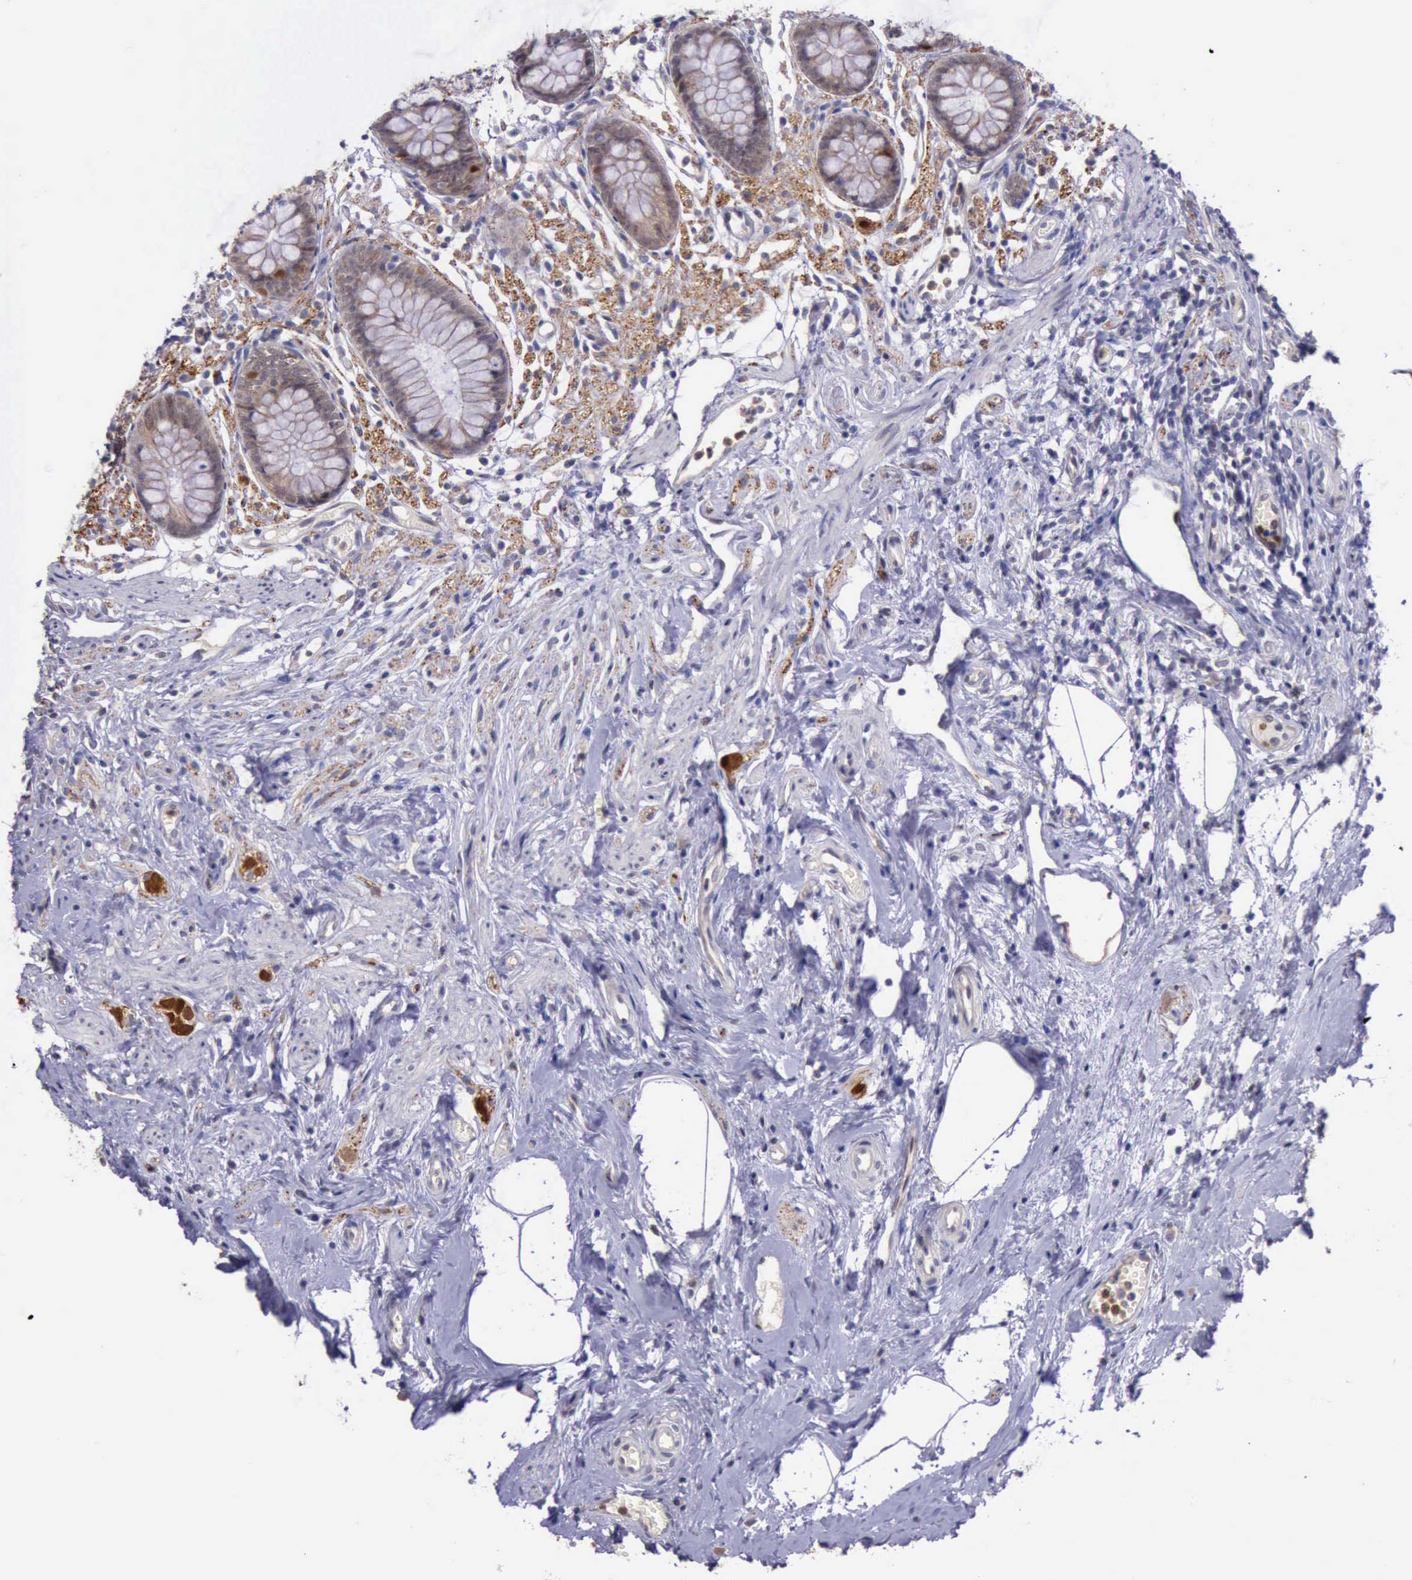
{"staining": {"intensity": "moderate", "quantity": ">75%", "location": "cytoplasmic/membranous"}, "tissue": "appendix", "cell_type": "Glandular cells", "image_type": "normal", "snomed": [{"axis": "morphology", "description": "Normal tissue, NOS"}, {"axis": "topography", "description": "Appendix"}], "caption": "IHC of benign human appendix shows medium levels of moderate cytoplasmic/membranous positivity in approximately >75% of glandular cells.", "gene": "PLEK2", "patient": {"sex": "male", "age": 38}}